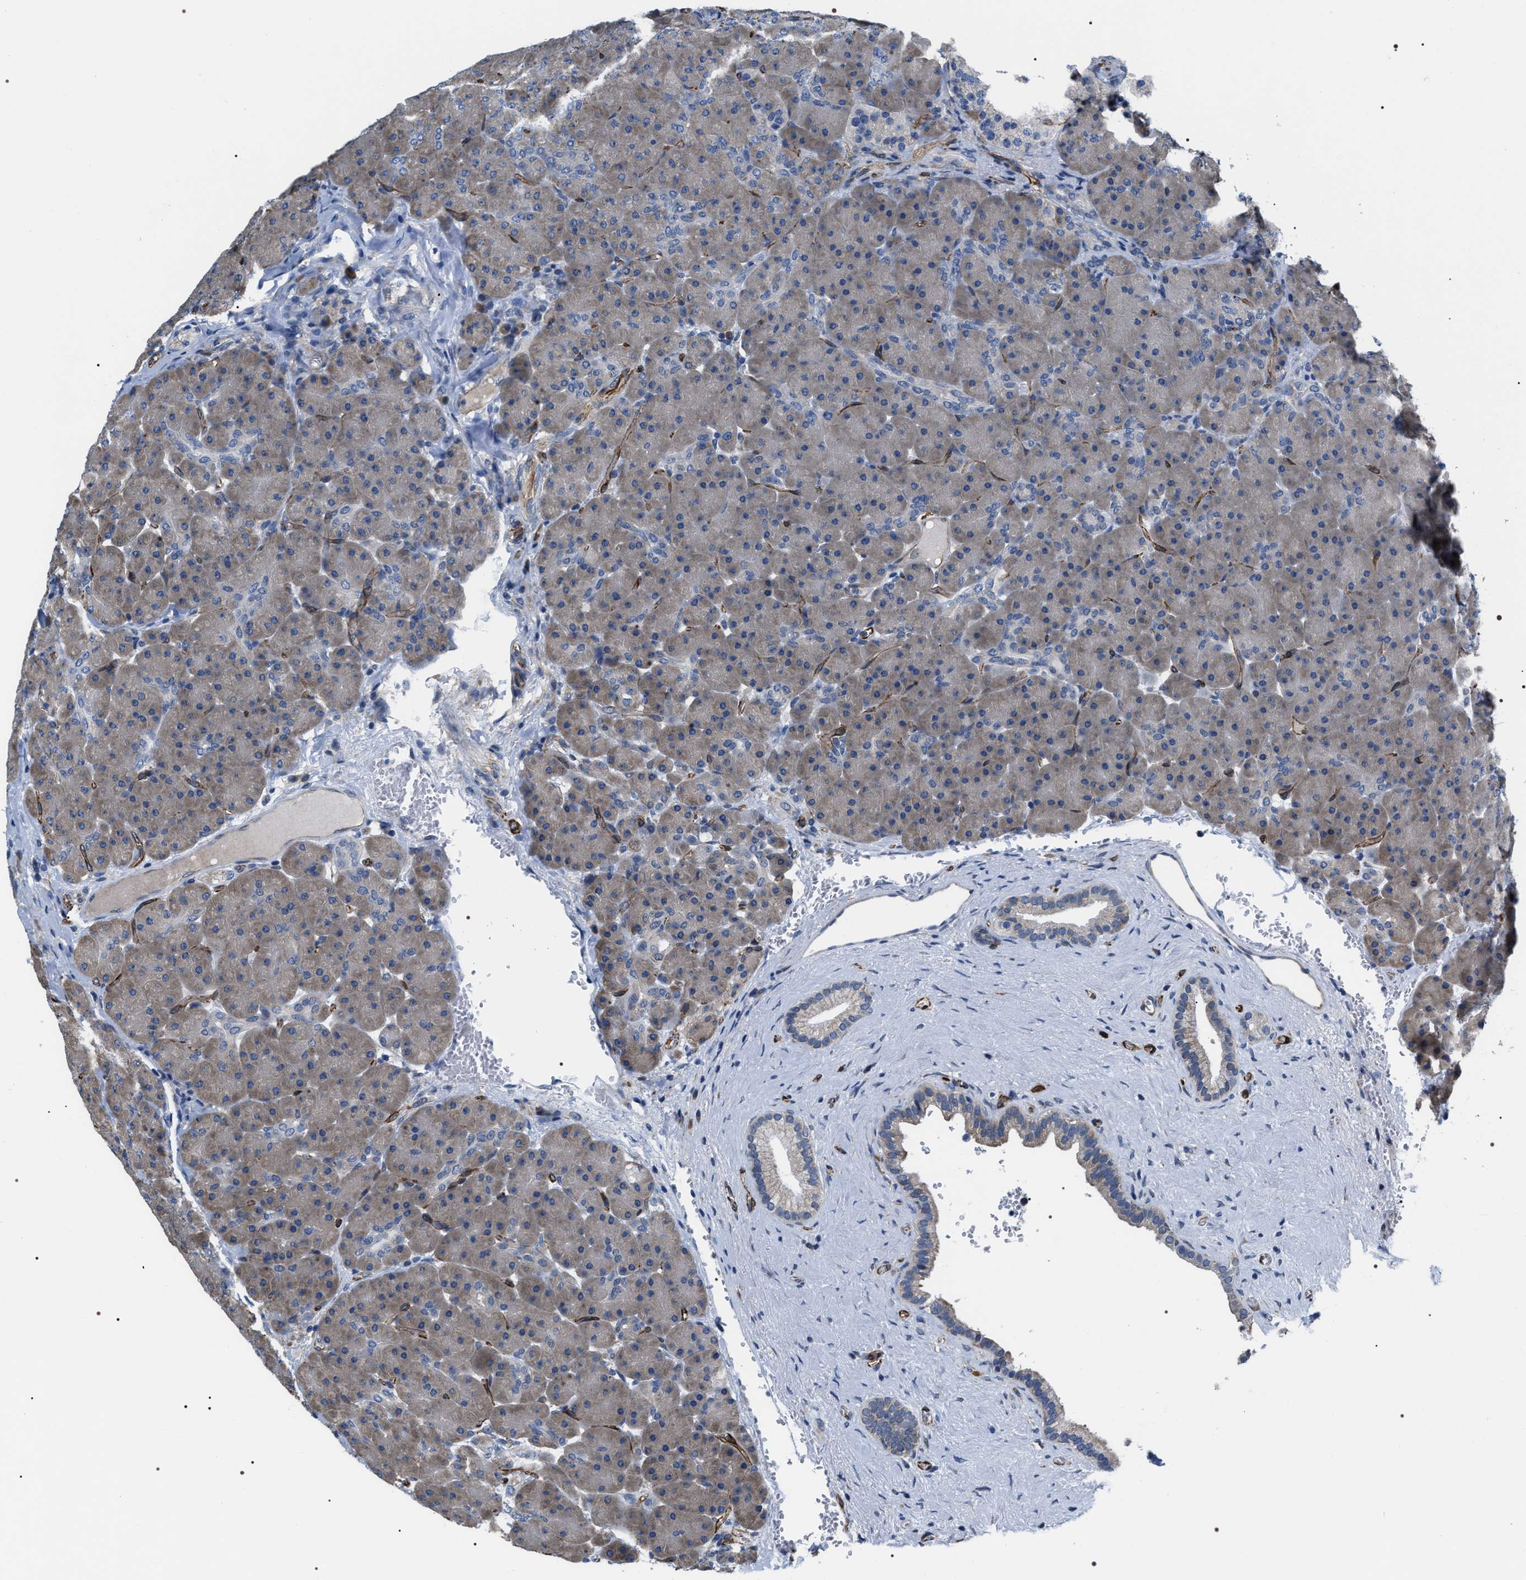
{"staining": {"intensity": "weak", "quantity": "<25%", "location": "cytoplasmic/membranous"}, "tissue": "pancreas", "cell_type": "Exocrine glandular cells", "image_type": "normal", "snomed": [{"axis": "morphology", "description": "Normal tissue, NOS"}, {"axis": "topography", "description": "Pancreas"}], "caption": "There is no significant expression in exocrine glandular cells of pancreas. The staining was performed using DAB (3,3'-diaminobenzidine) to visualize the protein expression in brown, while the nuclei were stained in blue with hematoxylin (Magnification: 20x).", "gene": "PKD1L1", "patient": {"sex": "male", "age": 66}}